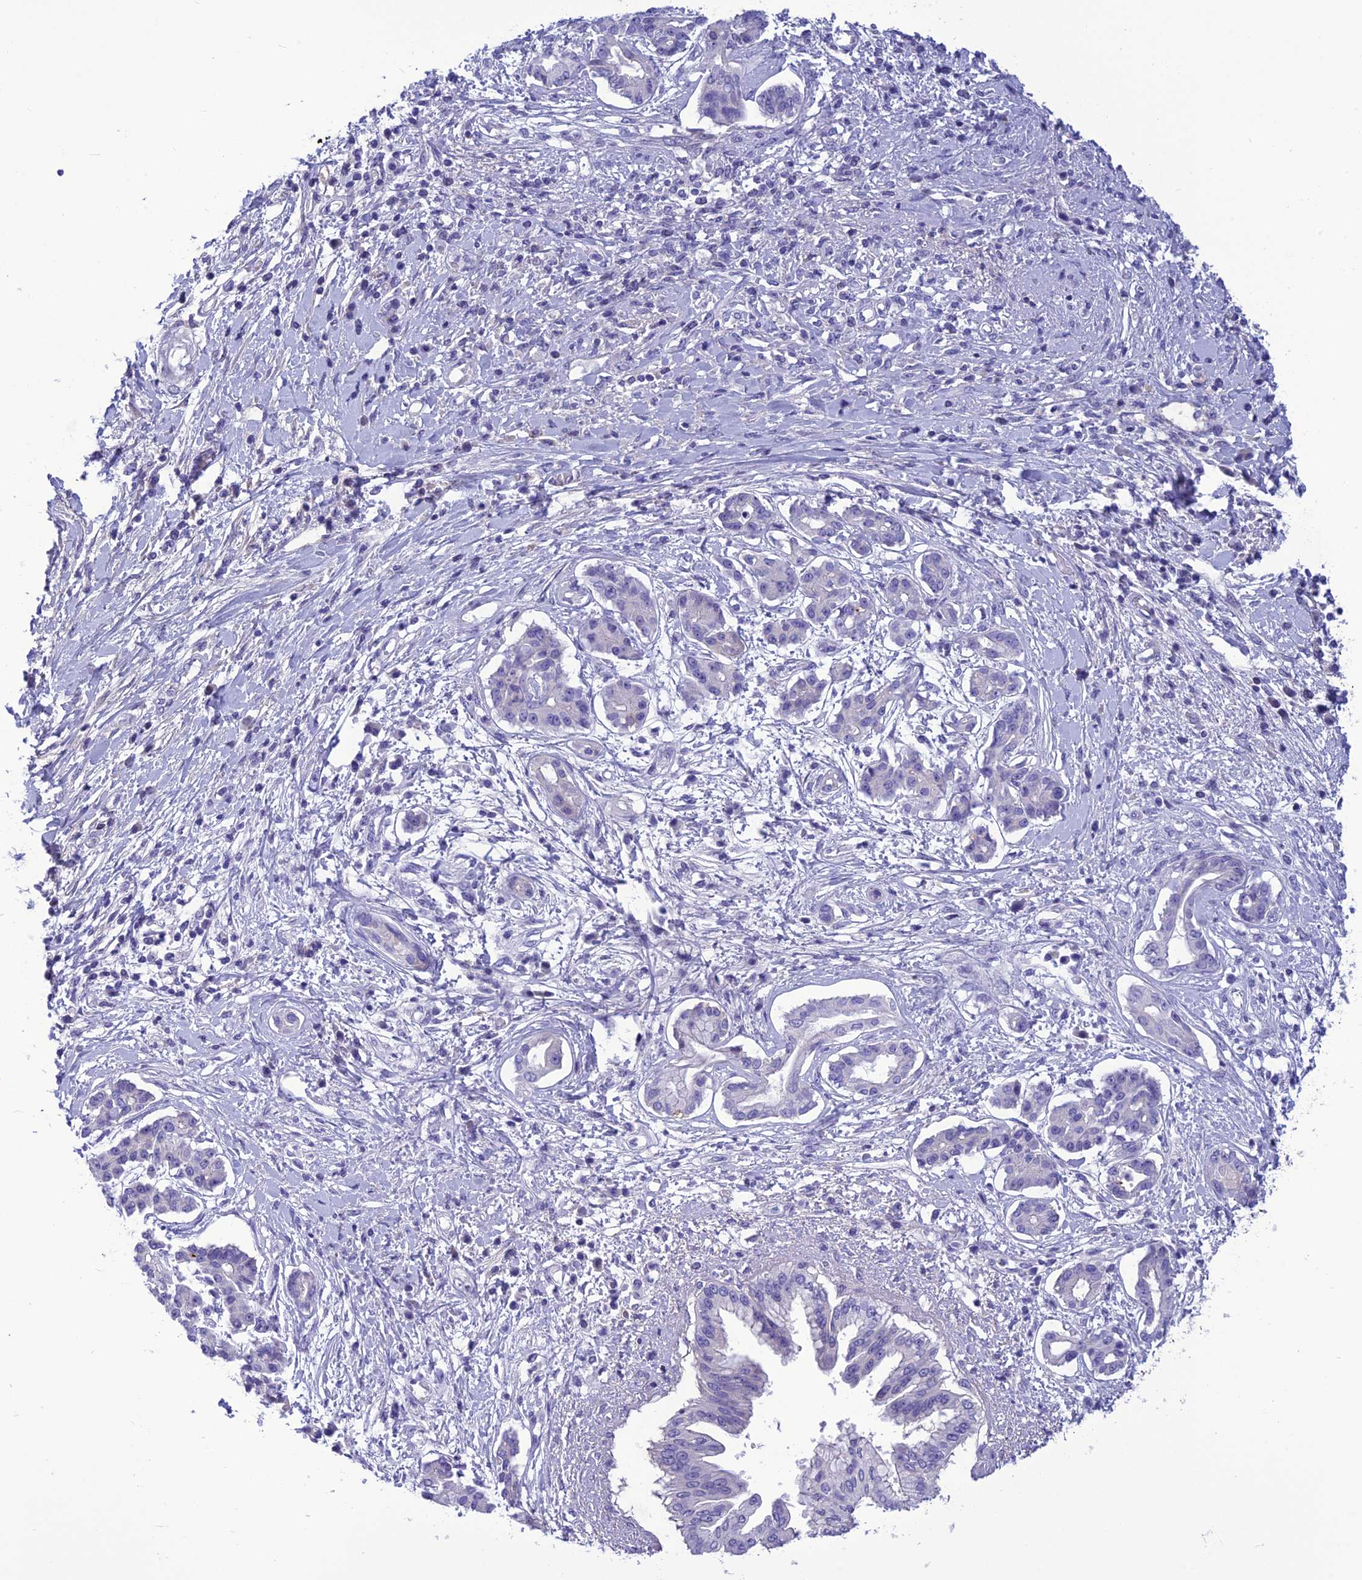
{"staining": {"intensity": "negative", "quantity": "none", "location": "none"}, "tissue": "pancreatic cancer", "cell_type": "Tumor cells", "image_type": "cancer", "snomed": [{"axis": "morphology", "description": "Adenocarcinoma, NOS"}, {"axis": "topography", "description": "Pancreas"}], "caption": "Protein analysis of pancreatic cancer demonstrates no significant positivity in tumor cells.", "gene": "BBS2", "patient": {"sex": "female", "age": 56}}